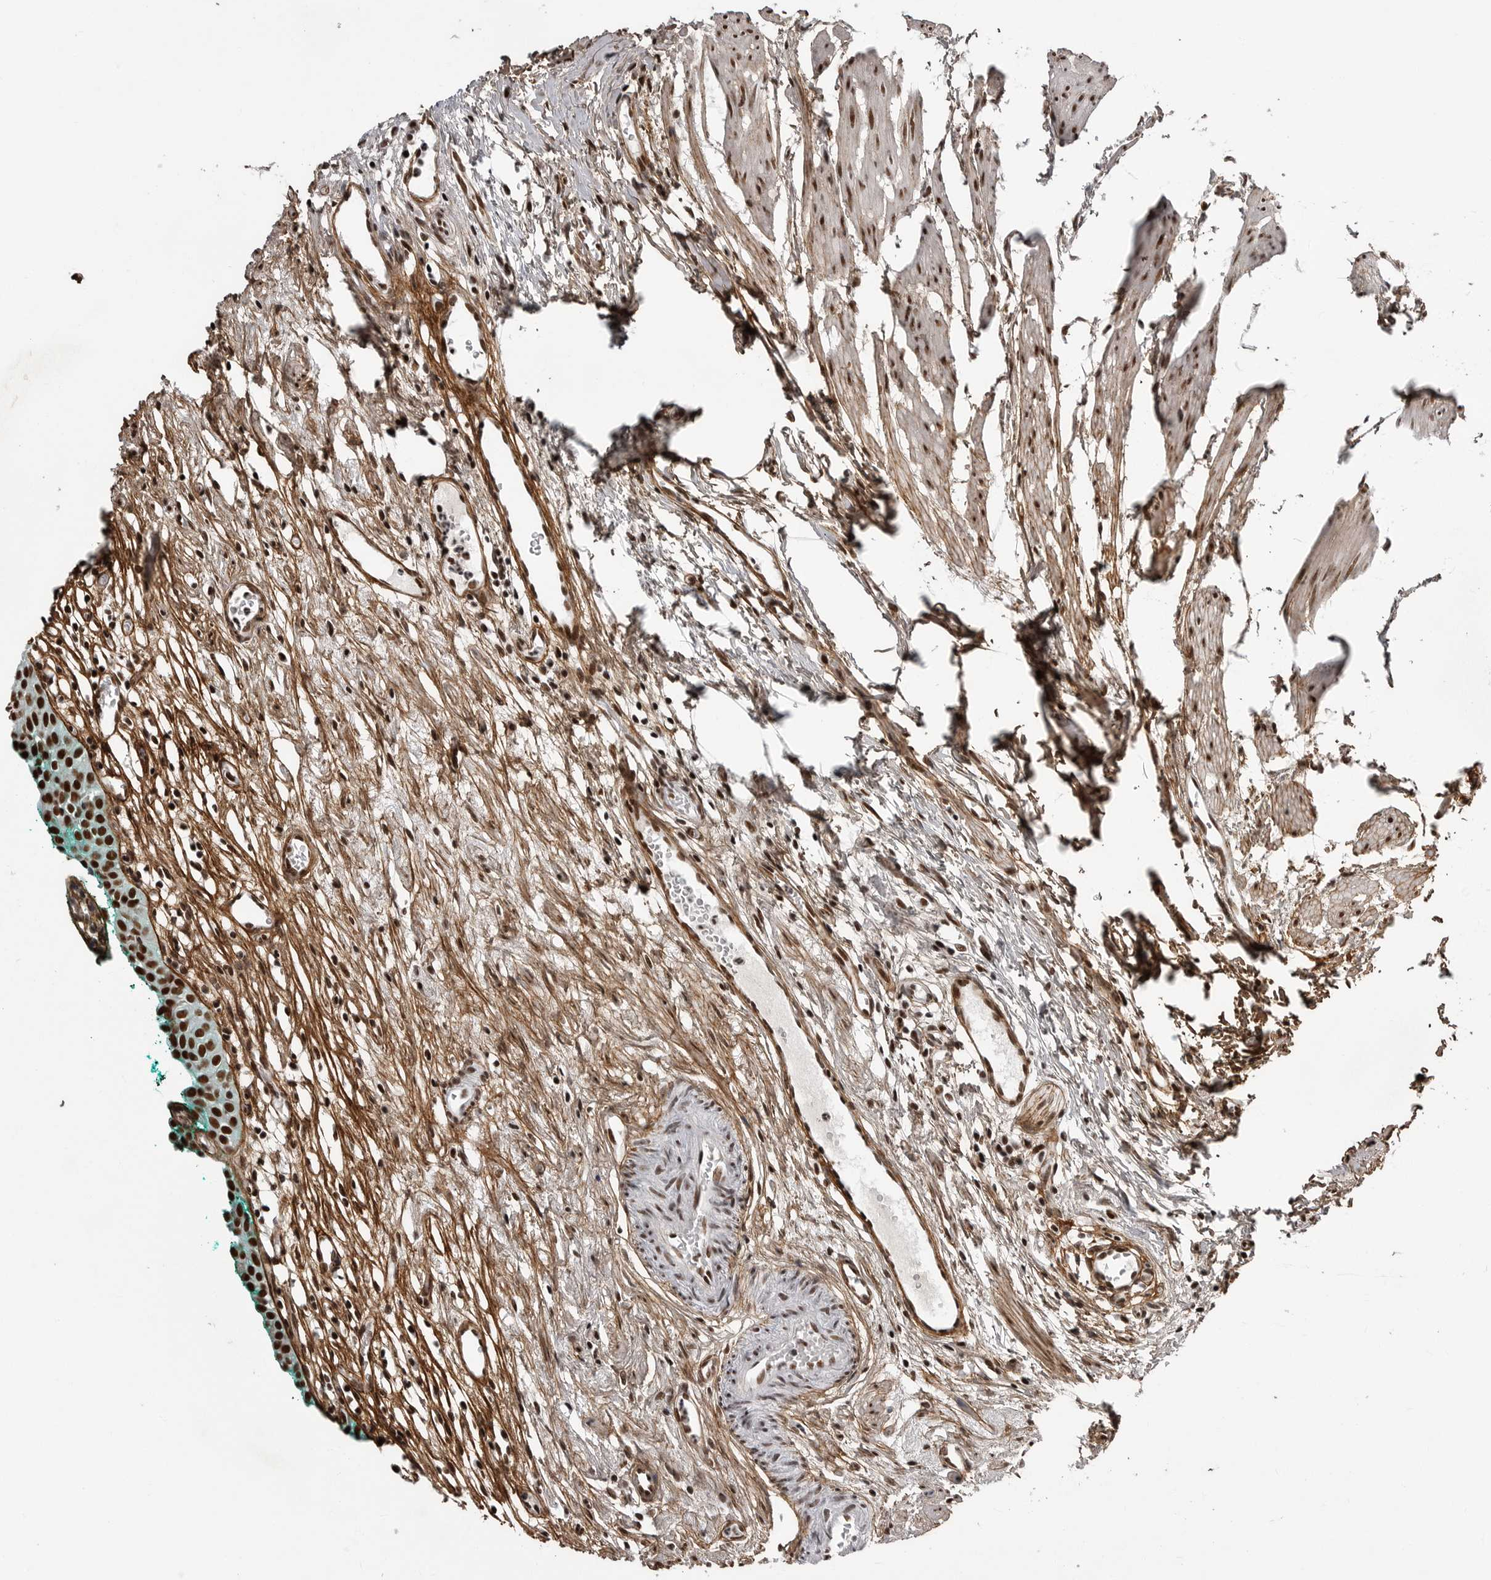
{"staining": {"intensity": "strong", "quantity": ">75%", "location": "nuclear"}, "tissue": "urinary bladder", "cell_type": "Urothelial cells", "image_type": "normal", "snomed": [{"axis": "morphology", "description": "Normal tissue, NOS"}, {"axis": "morphology", "description": "Urothelial carcinoma, High grade"}, {"axis": "topography", "description": "Urinary bladder"}], "caption": "Immunohistochemistry photomicrograph of normal urinary bladder: urinary bladder stained using immunohistochemistry (IHC) demonstrates high levels of strong protein expression localized specifically in the nuclear of urothelial cells, appearing as a nuclear brown color.", "gene": "PPP1R8", "patient": {"sex": "female", "age": 60}}